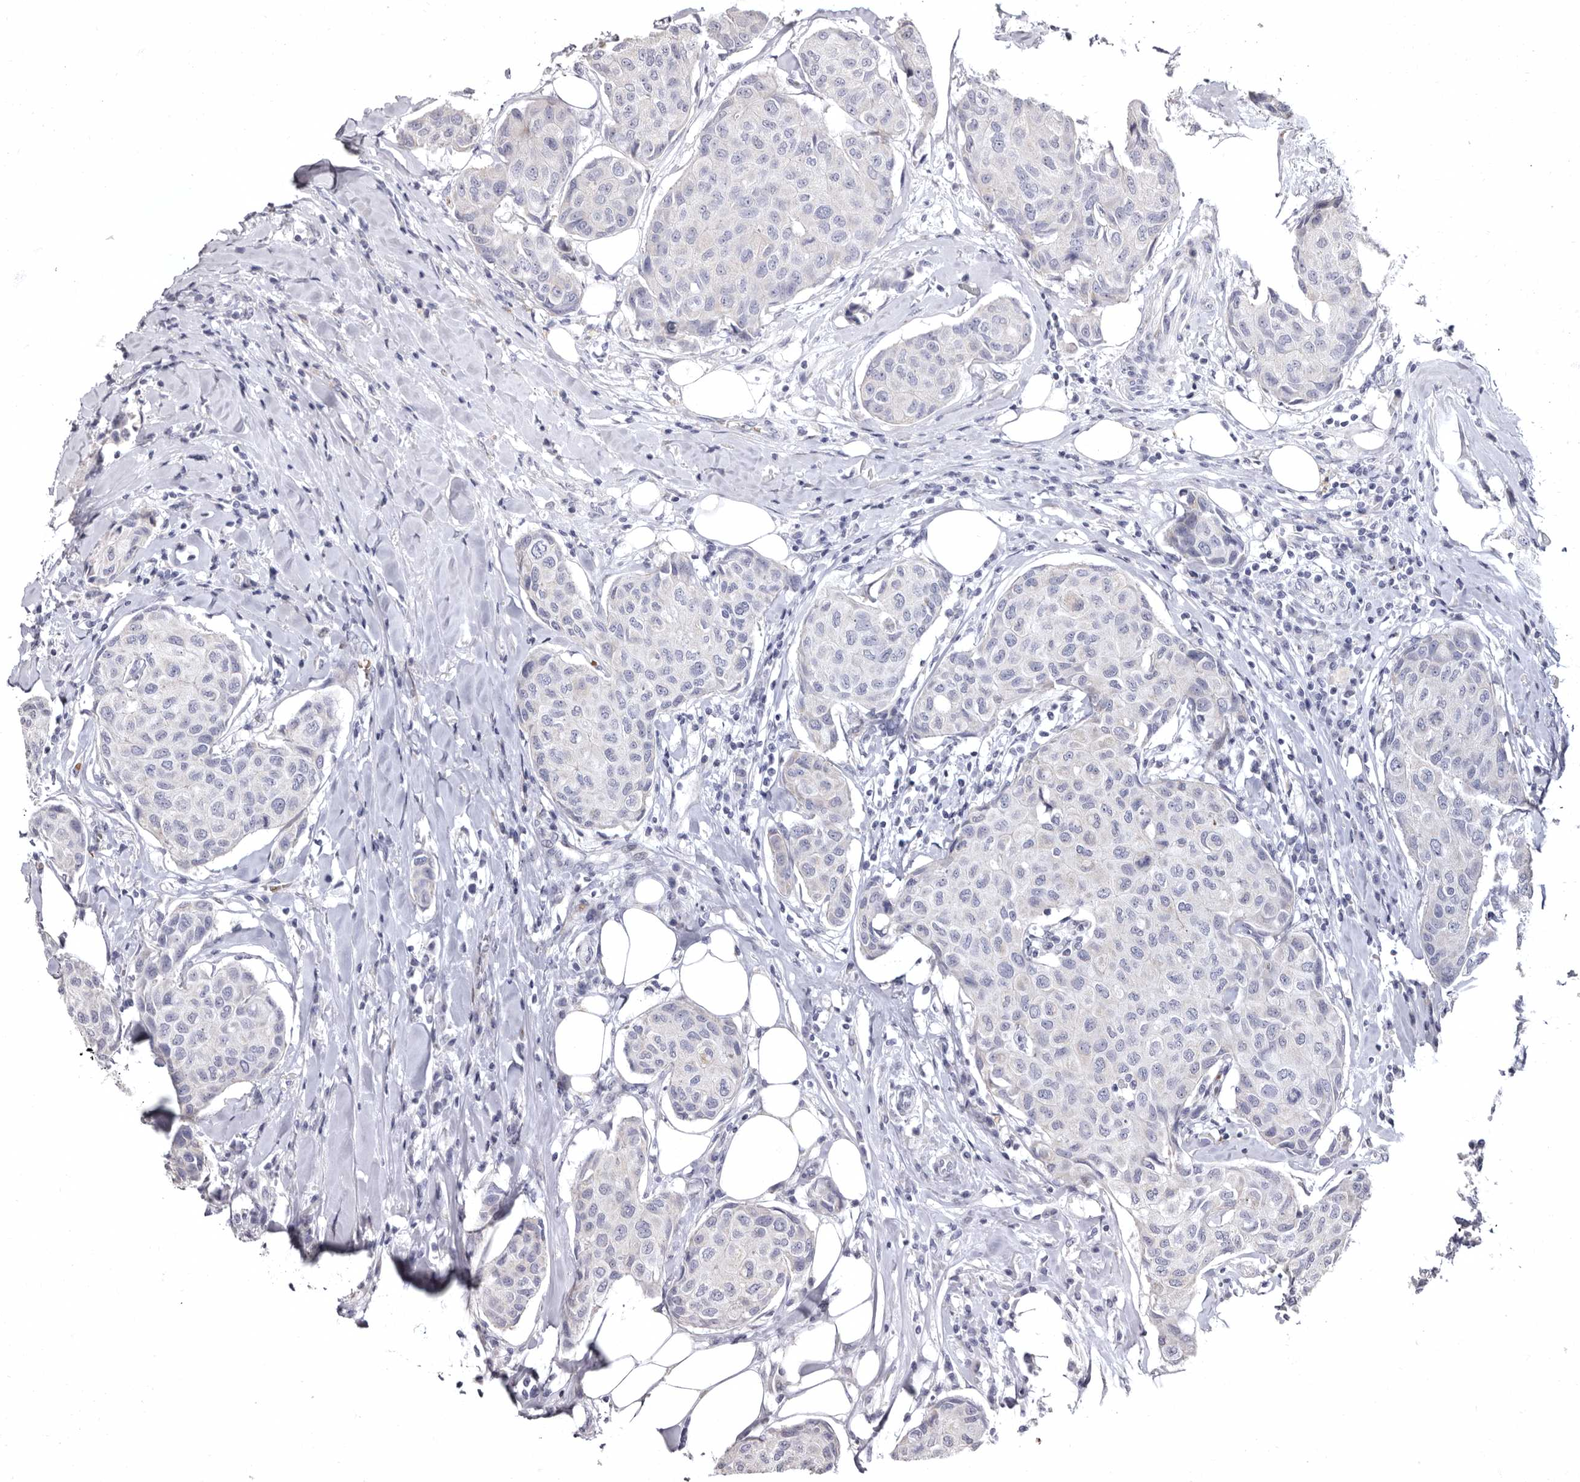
{"staining": {"intensity": "negative", "quantity": "none", "location": "none"}, "tissue": "breast cancer", "cell_type": "Tumor cells", "image_type": "cancer", "snomed": [{"axis": "morphology", "description": "Duct carcinoma"}, {"axis": "topography", "description": "Breast"}], "caption": "Intraductal carcinoma (breast) was stained to show a protein in brown. There is no significant staining in tumor cells.", "gene": "AIDA", "patient": {"sex": "female", "age": 80}}